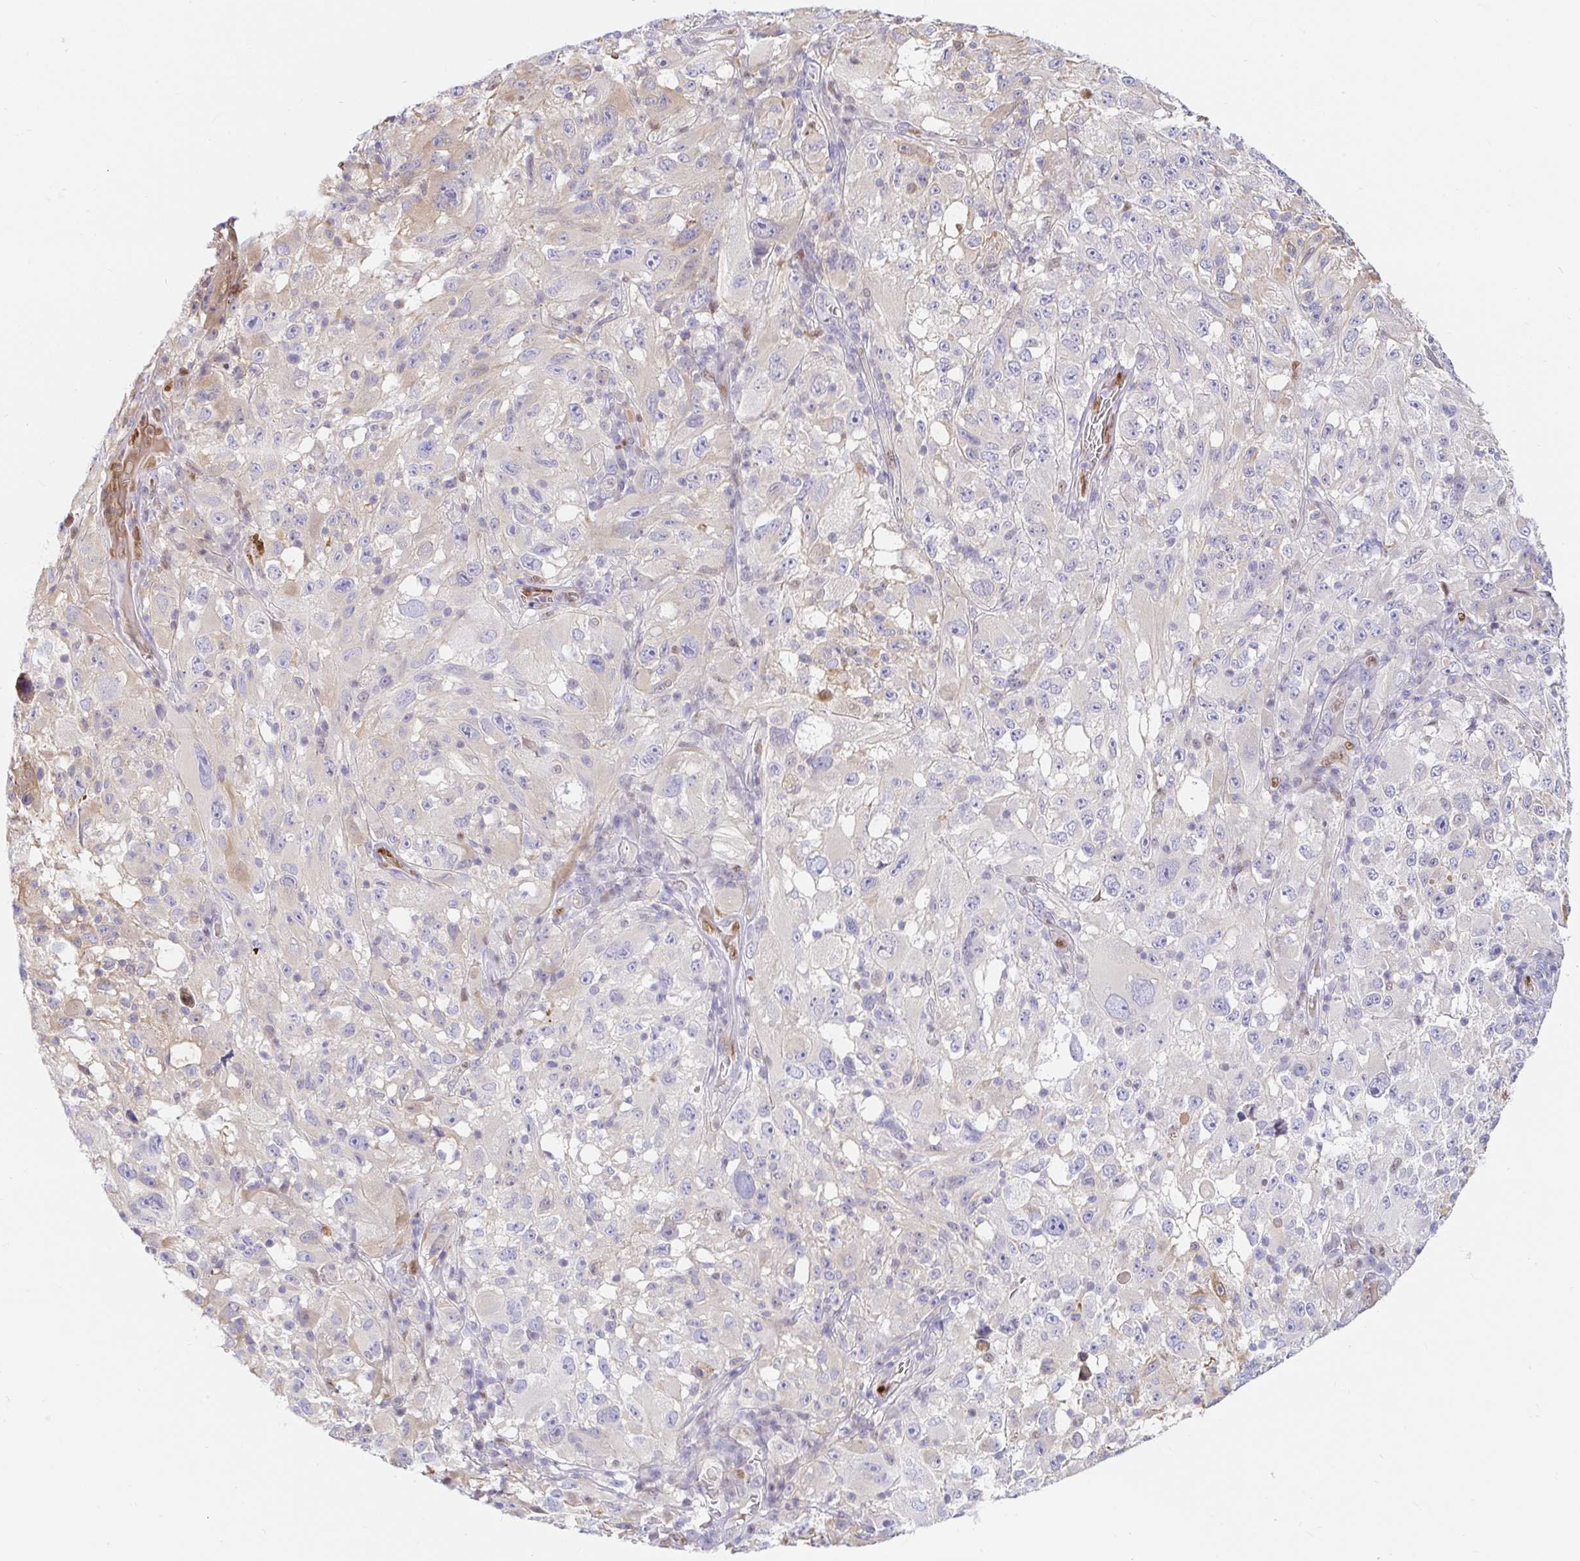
{"staining": {"intensity": "negative", "quantity": "none", "location": "none"}, "tissue": "melanoma", "cell_type": "Tumor cells", "image_type": "cancer", "snomed": [{"axis": "morphology", "description": "Malignant melanoma, NOS"}, {"axis": "topography", "description": "Skin"}], "caption": "A histopathology image of human malignant melanoma is negative for staining in tumor cells.", "gene": "HINFP", "patient": {"sex": "female", "age": 71}}